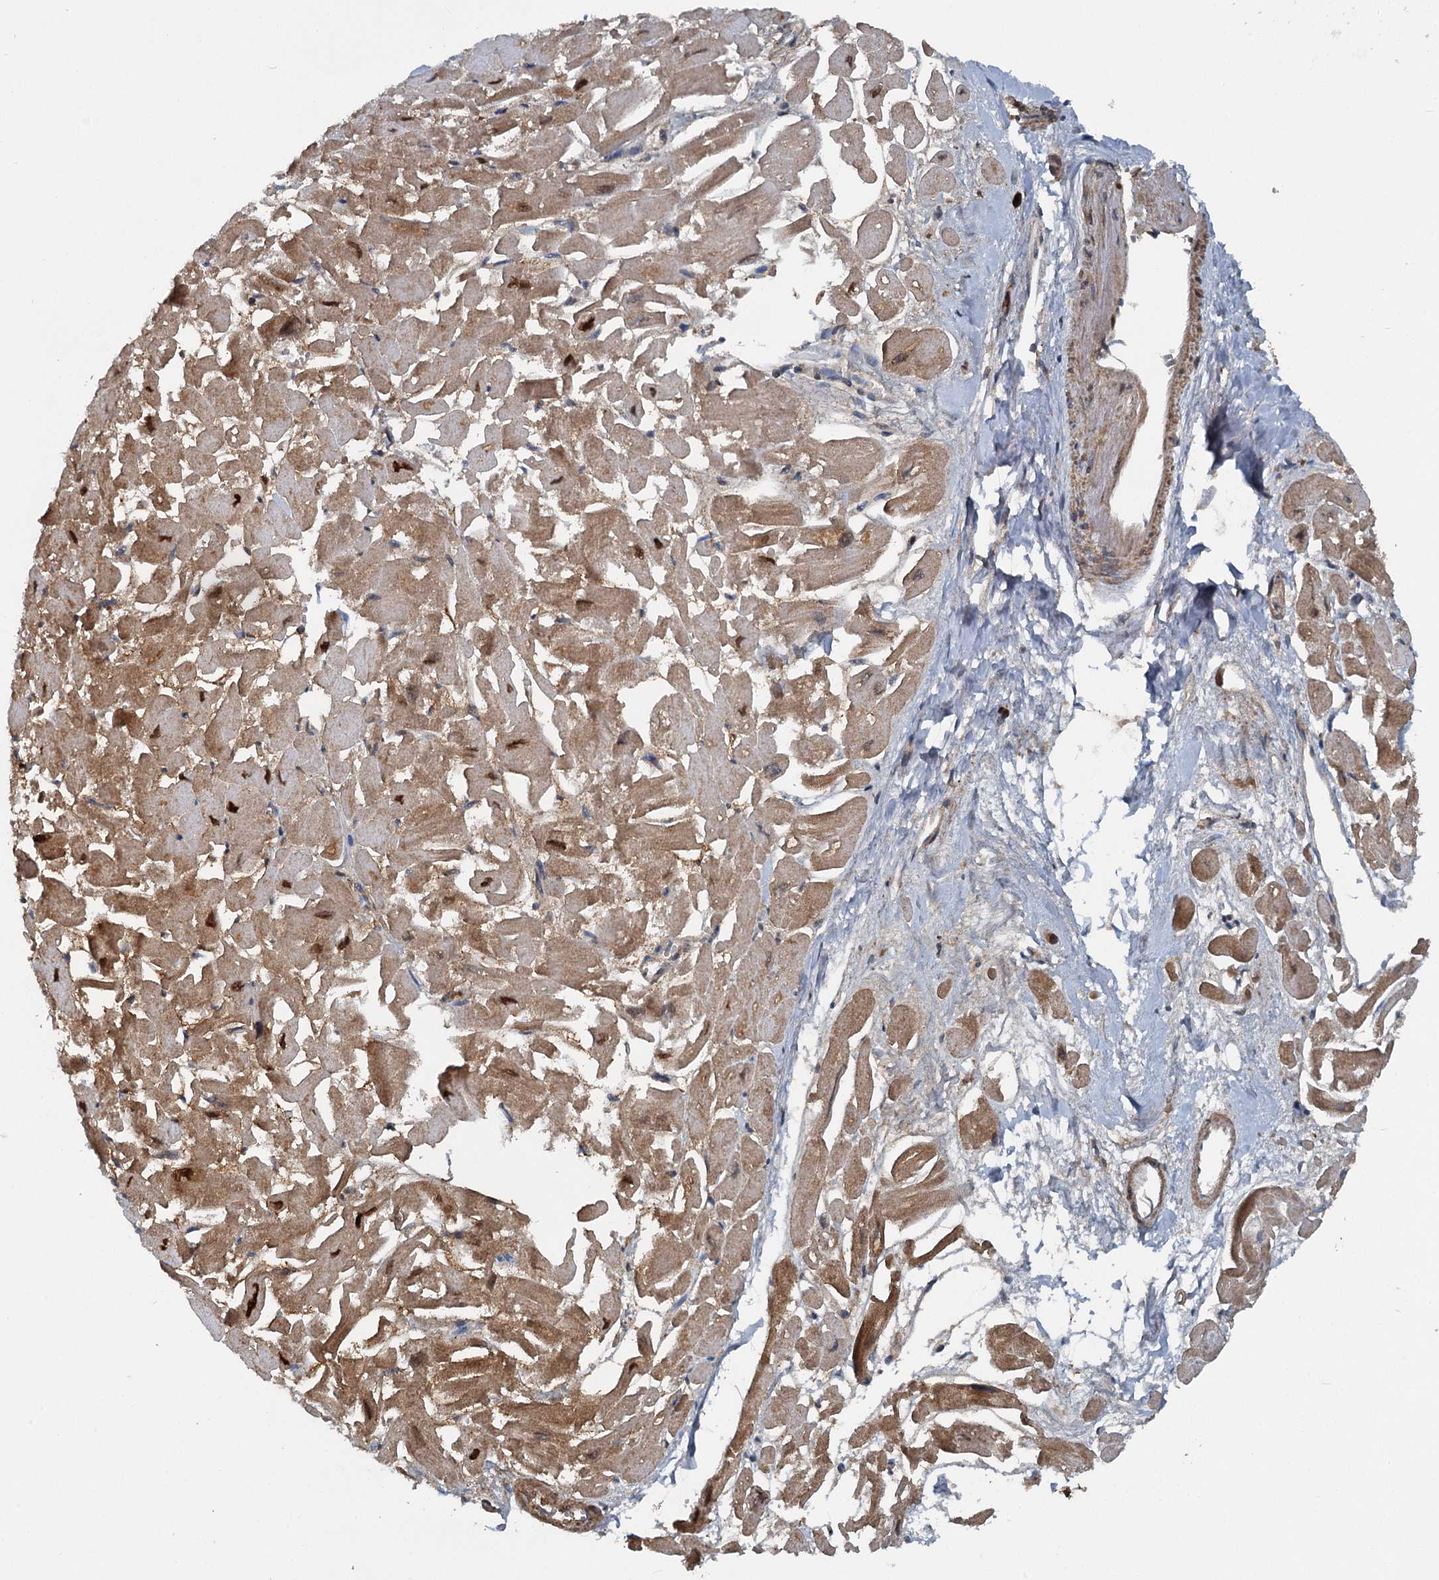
{"staining": {"intensity": "strong", "quantity": ">75%", "location": "cytoplasmic/membranous,nuclear"}, "tissue": "heart muscle", "cell_type": "Cardiomyocytes", "image_type": "normal", "snomed": [{"axis": "morphology", "description": "Normal tissue, NOS"}, {"axis": "topography", "description": "Heart"}], "caption": "Unremarkable heart muscle reveals strong cytoplasmic/membranous,nuclear expression in approximately >75% of cardiomyocytes, visualized by immunohistochemistry.", "gene": "GPI", "patient": {"sex": "male", "age": 54}}